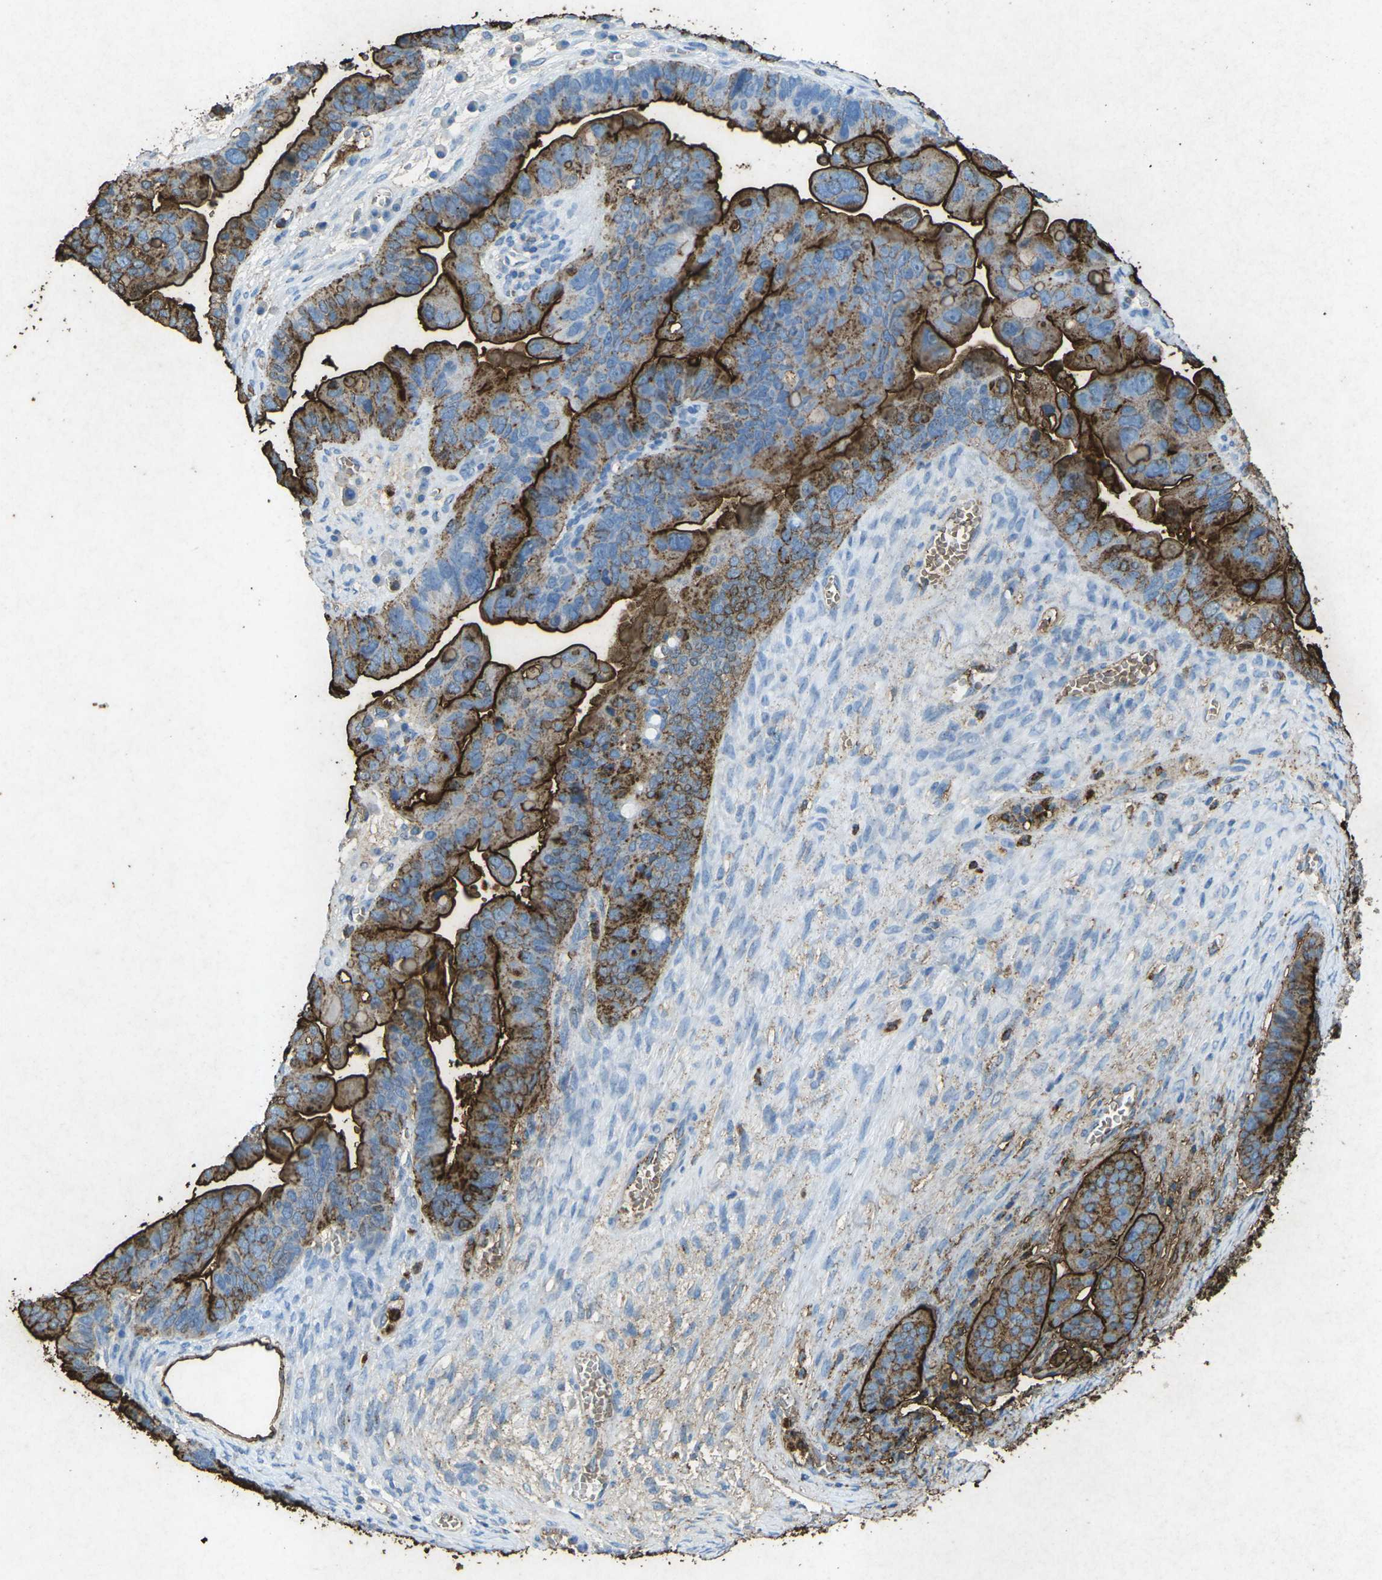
{"staining": {"intensity": "strong", "quantity": ">75%", "location": "cytoplasmic/membranous"}, "tissue": "ovarian cancer", "cell_type": "Tumor cells", "image_type": "cancer", "snomed": [{"axis": "morphology", "description": "Cystadenocarcinoma, serous, NOS"}, {"axis": "topography", "description": "Ovary"}], "caption": "Protein staining of ovarian cancer tissue displays strong cytoplasmic/membranous positivity in about >75% of tumor cells. Using DAB (brown) and hematoxylin (blue) stains, captured at high magnification using brightfield microscopy.", "gene": "CTAGE1", "patient": {"sex": "female", "age": 56}}